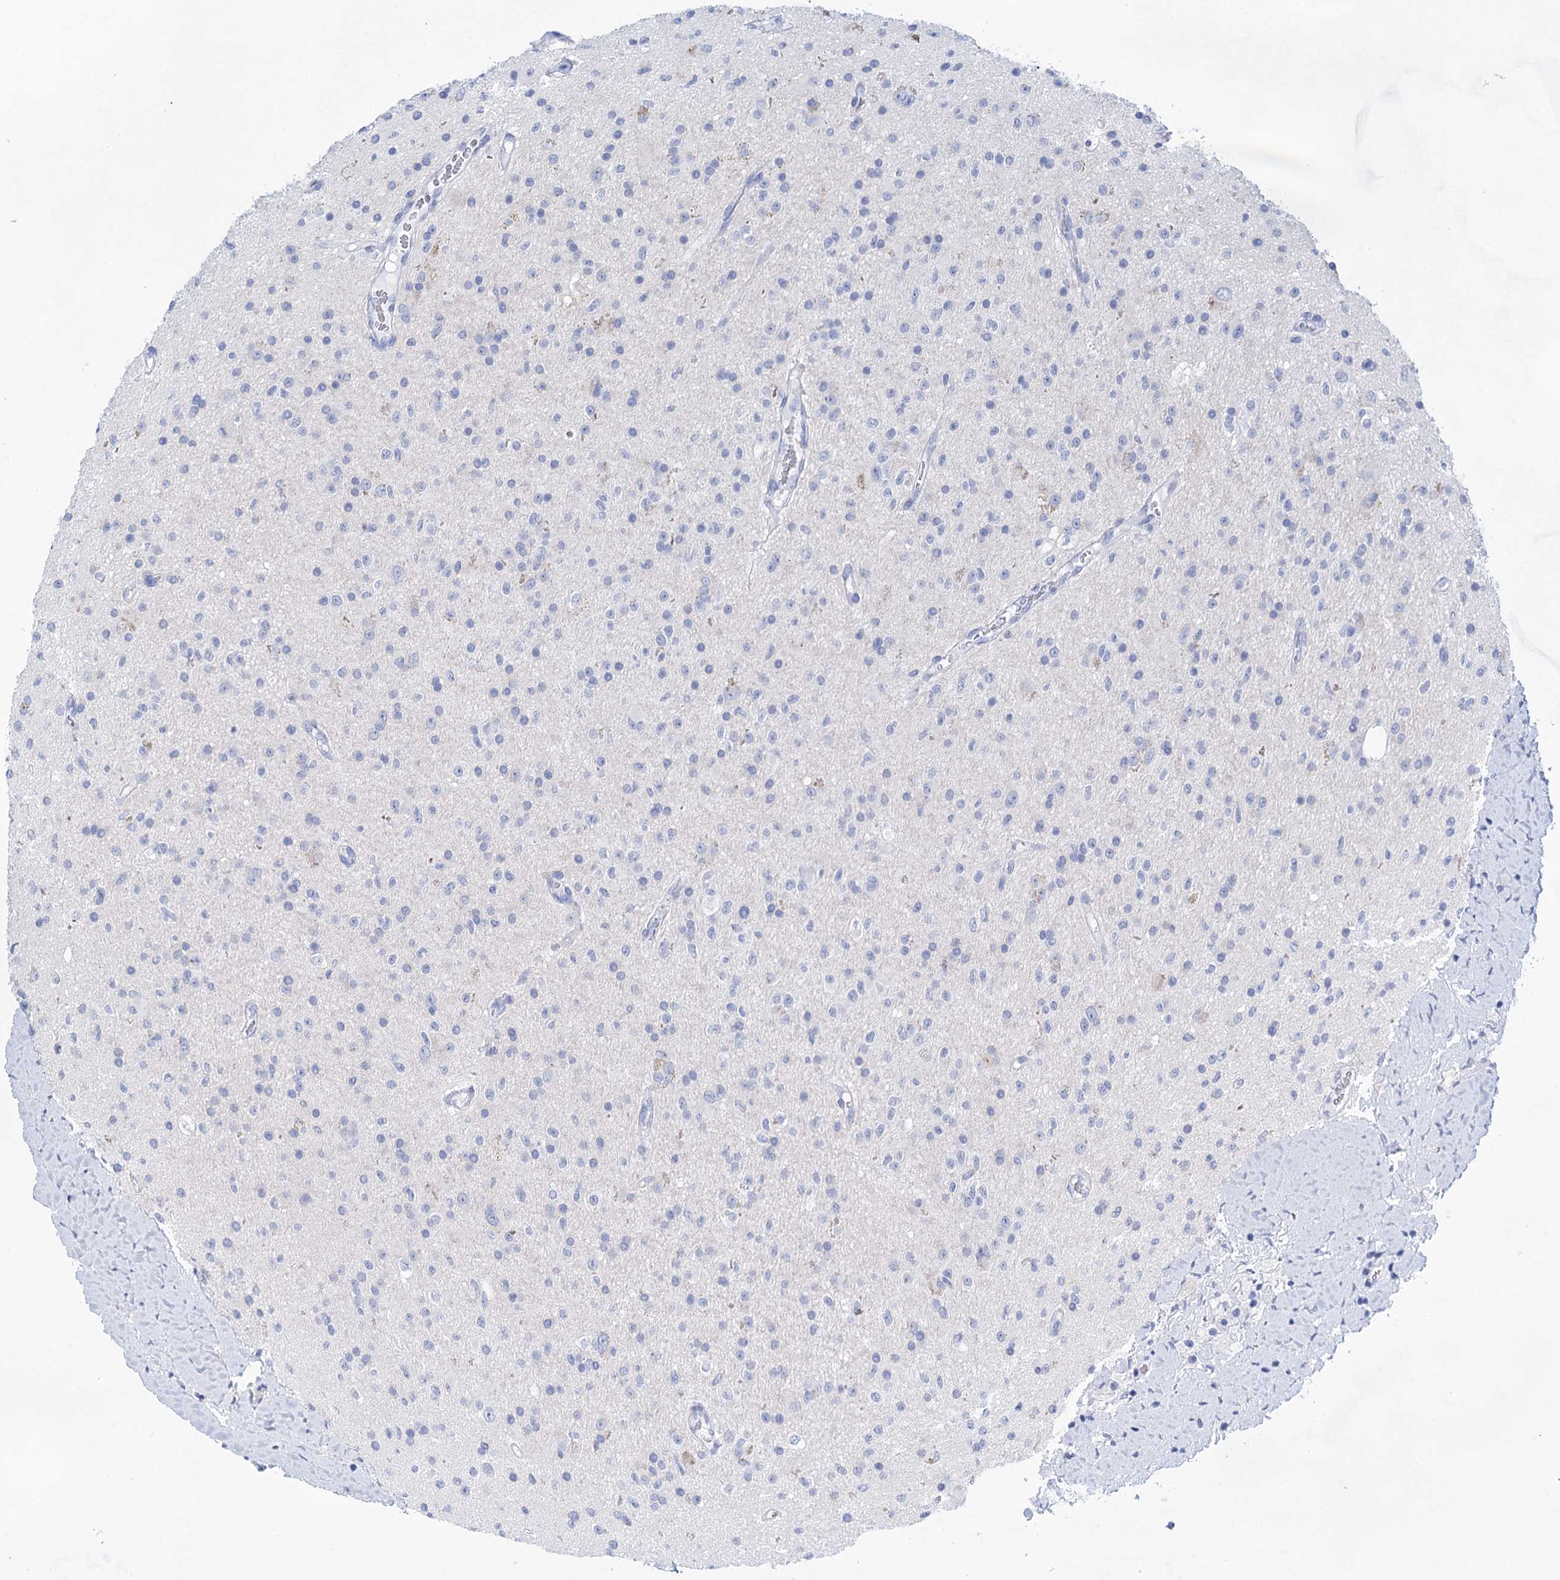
{"staining": {"intensity": "negative", "quantity": "none", "location": "none"}, "tissue": "glioma", "cell_type": "Tumor cells", "image_type": "cancer", "snomed": [{"axis": "morphology", "description": "Glioma, malignant, High grade"}, {"axis": "topography", "description": "Brain"}], "caption": "Immunohistochemical staining of glioma shows no significant staining in tumor cells.", "gene": "LALBA", "patient": {"sex": "male", "age": 34}}